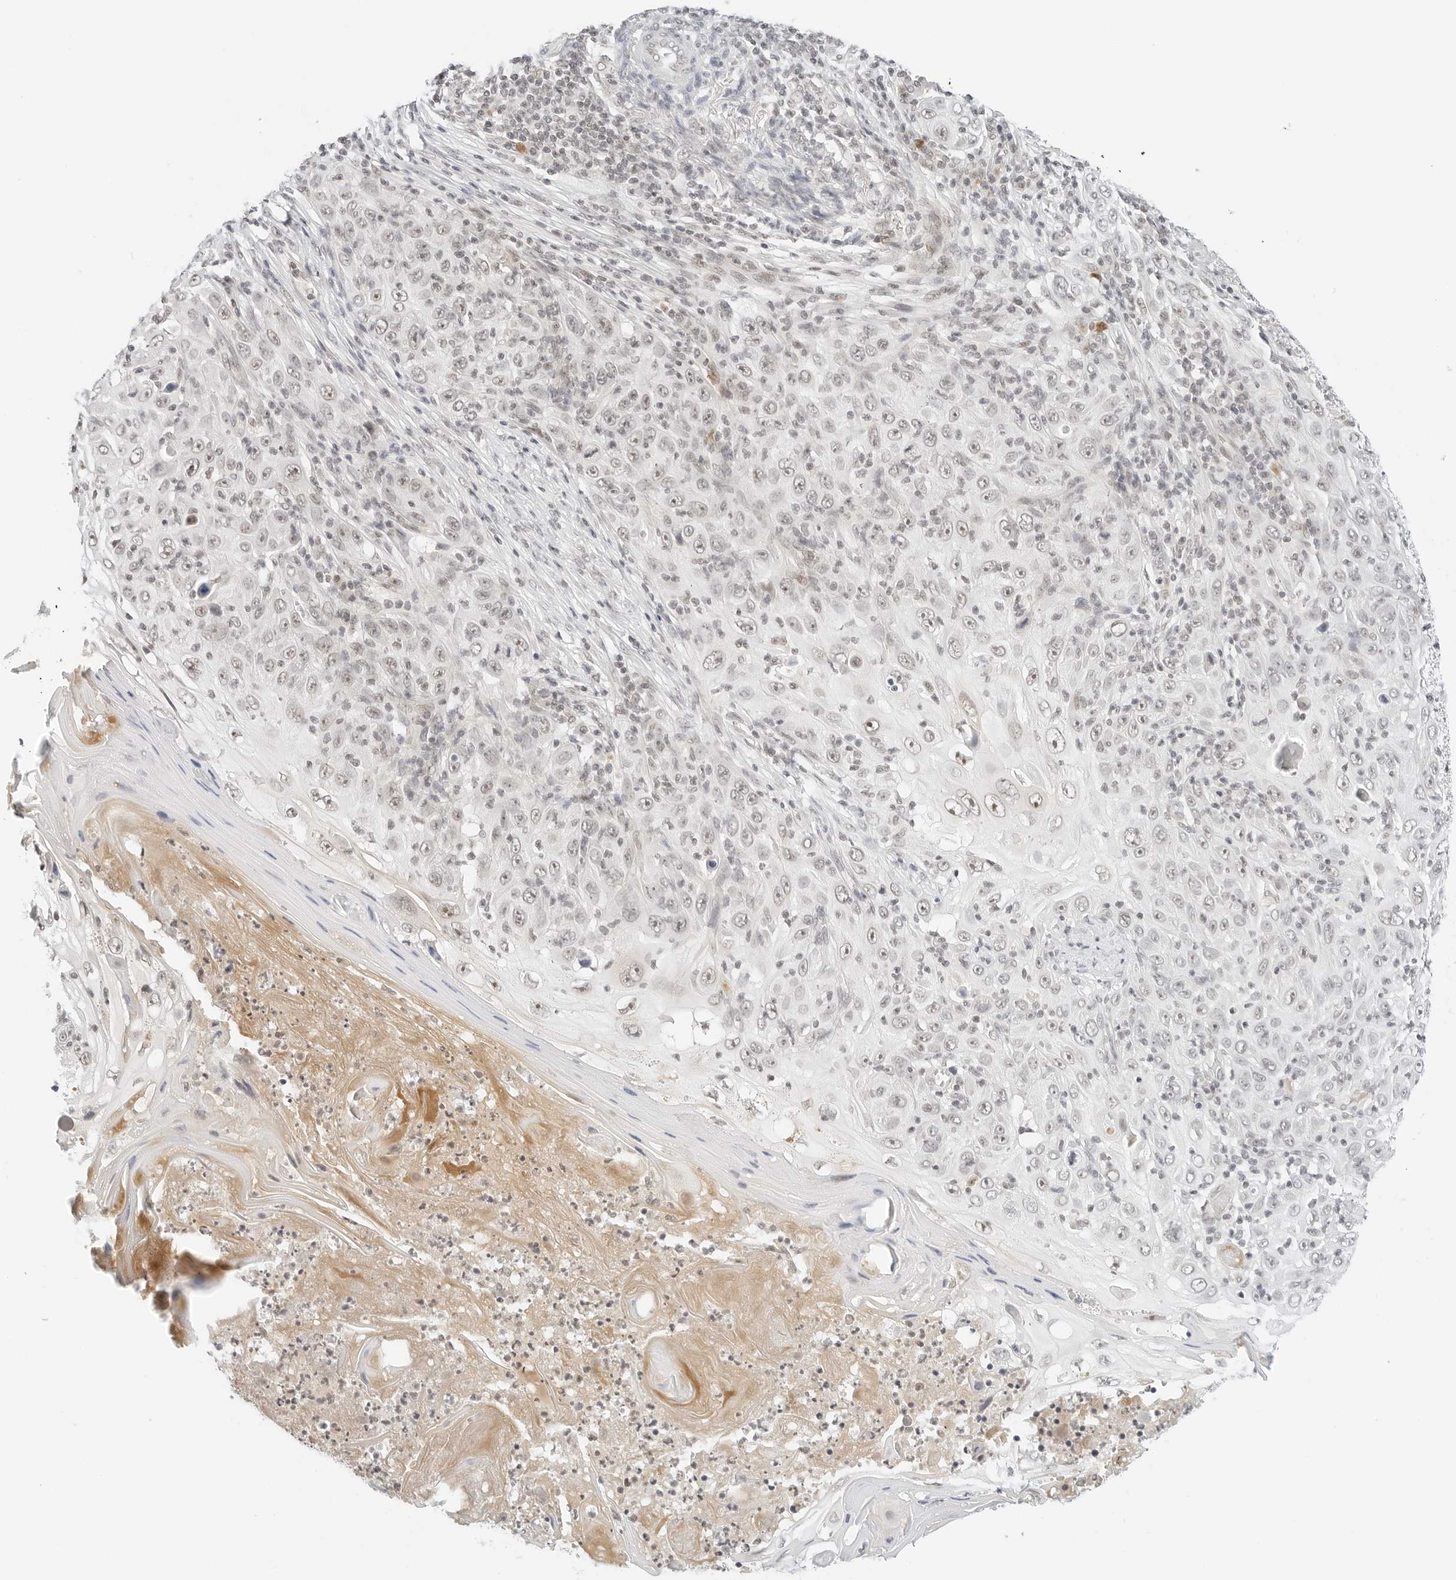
{"staining": {"intensity": "negative", "quantity": "none", "location": "none"}, "tissue": "skin cancer", "cell_type": "Tumor cells", "image_type": "cancer", "snomed": [{"axis": "morphology", "description": "Squamous cell carcinoma, NOS"}, {"axis": "topography", "description": "Skin"}], "caption": "The photomicrograph exhibits no significant staining in tumor cells of skin cancer.", "gene": "NEO1", "patient": {"sex": "female", "age": 88}}